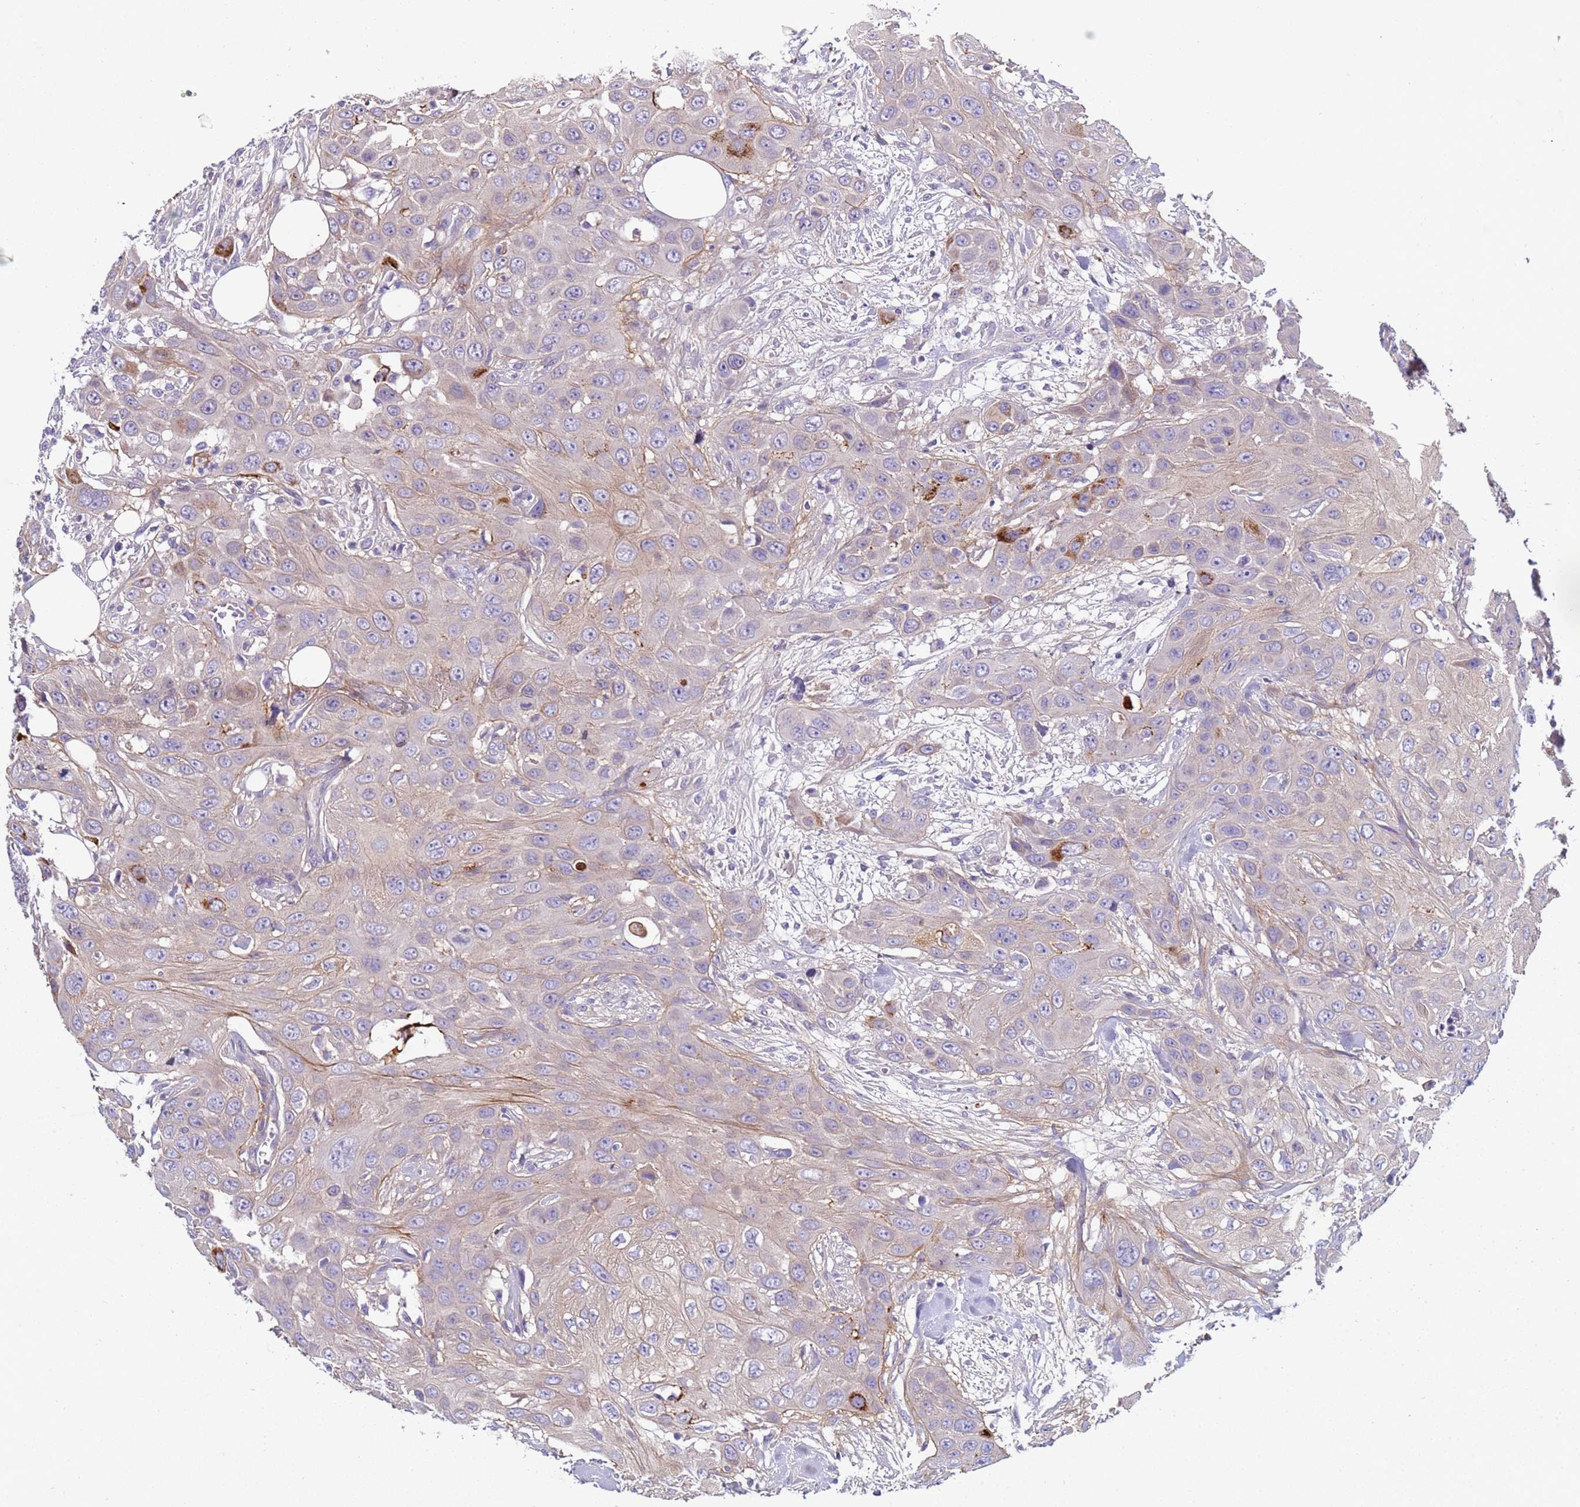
{"staining": {"intensity": "strong", "quantity": "<25%", "location": "cytoplasmic/membranous"}, "tissue": "head and neck cancer", "cell_type": "Tumor cells", "image_type": "cancer", "snomed": [{"axis": "morphology", "description": "Squamous cell carcinoma, NOS"}, {"axis": "topography", "description": "Head-Neck"}], "caption": "Head and neck cancer stained with immunohistochemistry (IHC) shows strong cytoplasmic/membranous positivity in approximately <25% of tumor cells.", "gene": "TRIM51", "patient": {"sex": "male", "age": 81}}